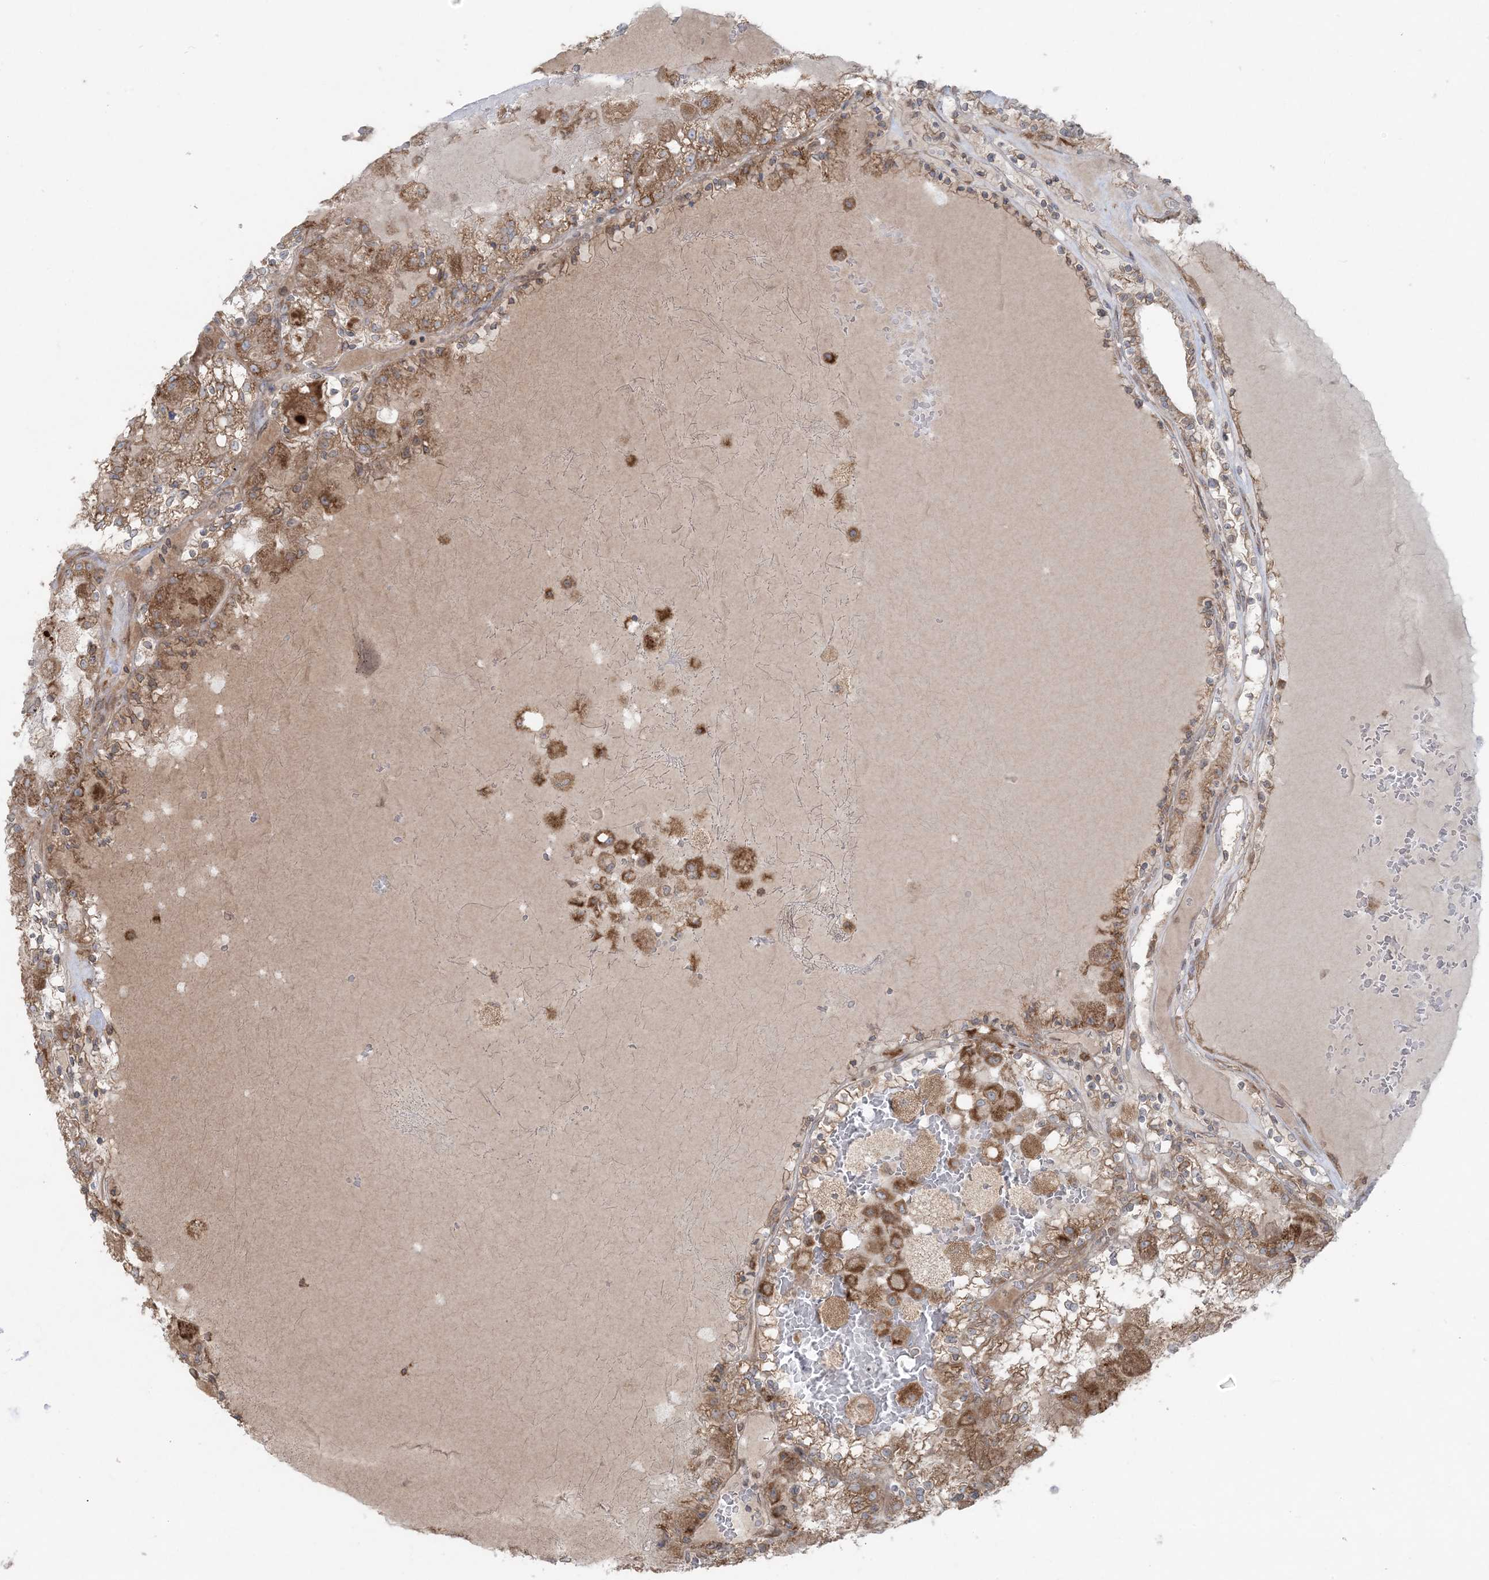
{"staining": {"intensity": "moderate", "quantity": ">75%", "location": "cytoplasmic/membranous"}, "tissue": "renal cancer", "cell_type": "Tumor cells", "image_type": "cancer", "snomed": [{"axis": "morphology", "description": "Adenocarcinoma, NOS"}, {"axis": "topography", "description": "Kidney"}], "caption": "Renal adenocarcinoma was stained to show a protein in brown. There is medium levels of moderate cytoplasmic/membranous positivity in about >75% of tumor cells.", "gene": "UBXN4", "patient": {"sex": "female", "age": 56}}